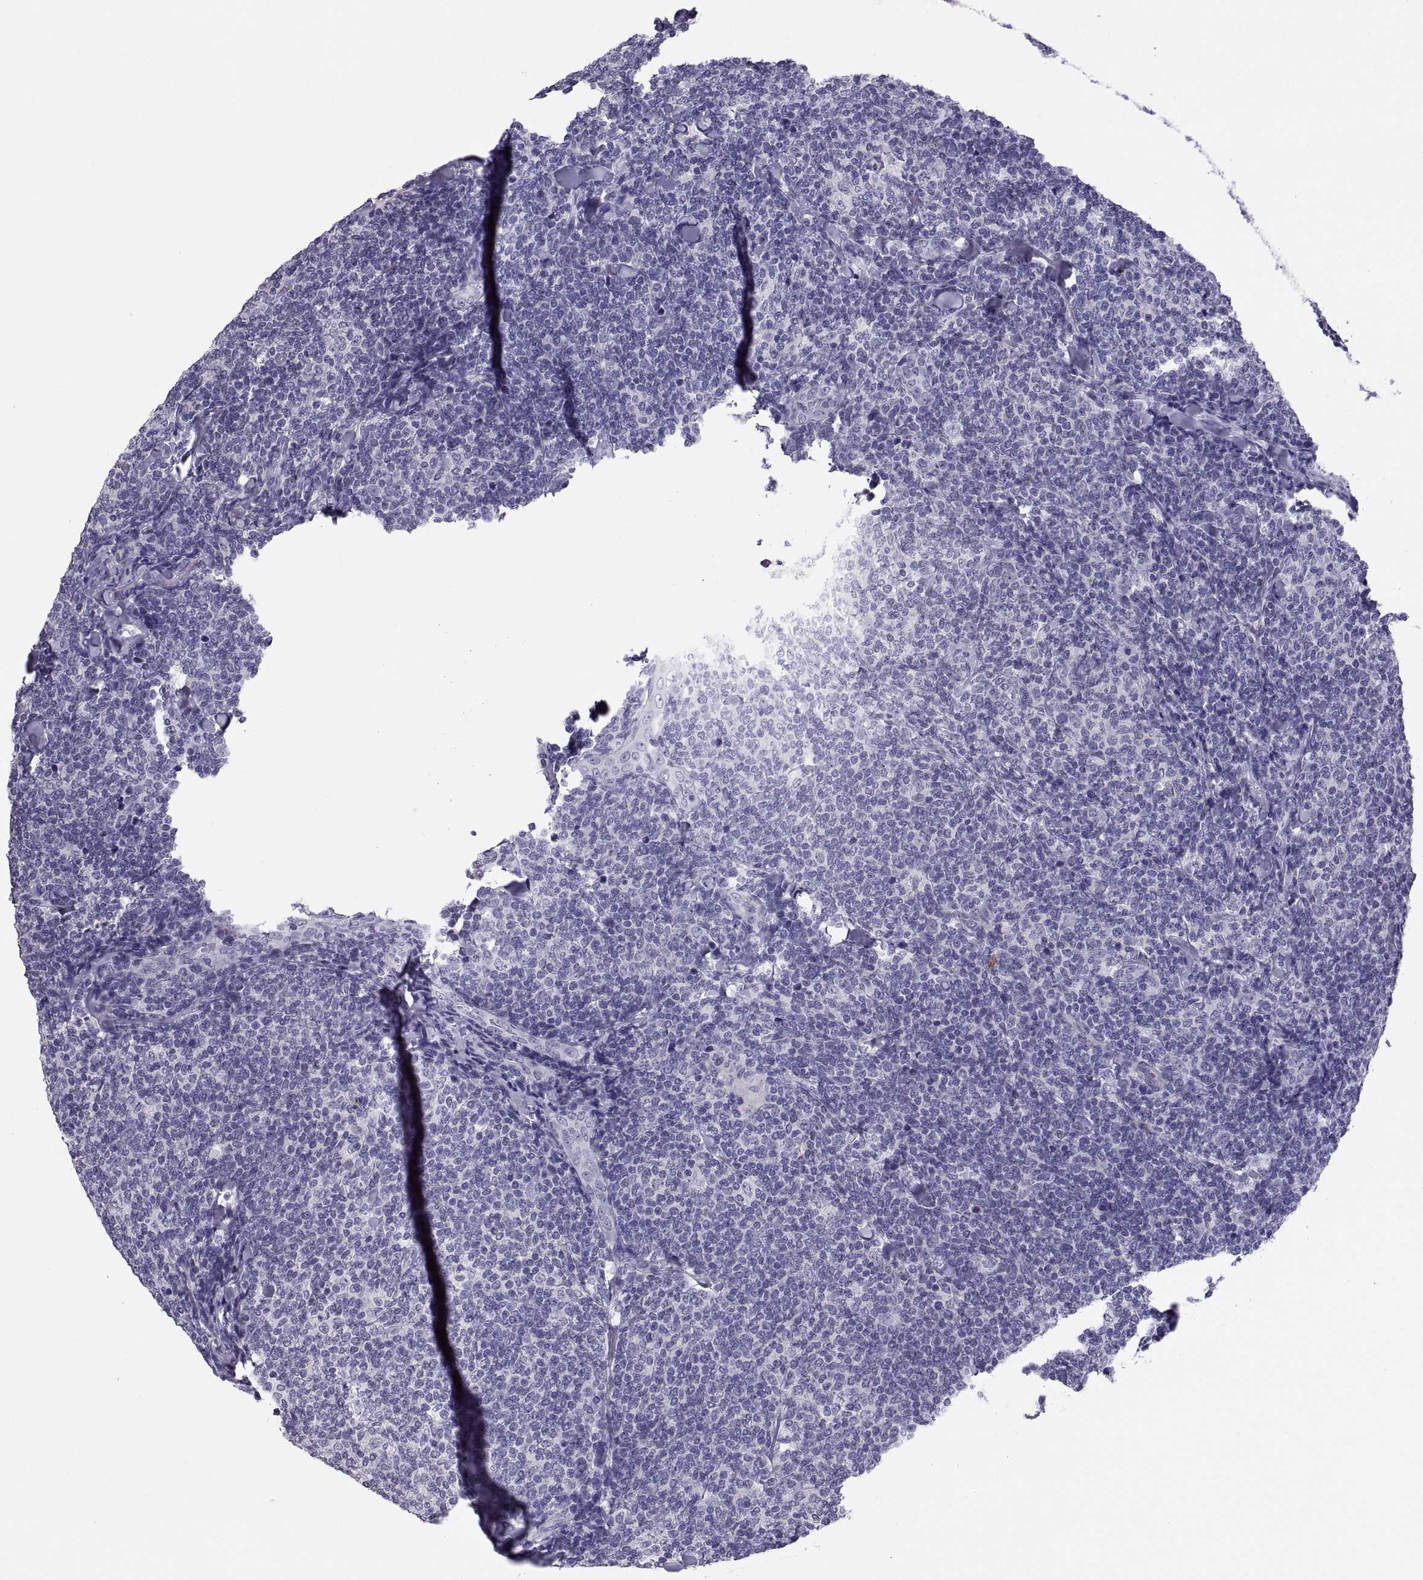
{"staining": {"intensity": "negative", "quantity": "none", "location": "none"}, "tissue": "lymphoma", "cell_type": "Tumor cells", "image_type": "cancer", "snomed": [{"axis": "morphology", "description": "Malignant lymphoma, non-Hodgkin's type, Low grade"}, {"axis": "topography", "description": "Lymph node"}], "caption": "This micrograph is of low-grade malignant lymphoma, non-Hodgkin's type stained with immunohistochemistry (IHC) to label a protein in brown with the nuclei are counter-stained blue. There is no staining in tumor cells.", "gene": "IGSF1", "patient": {"sex": "female", "age": 56}}